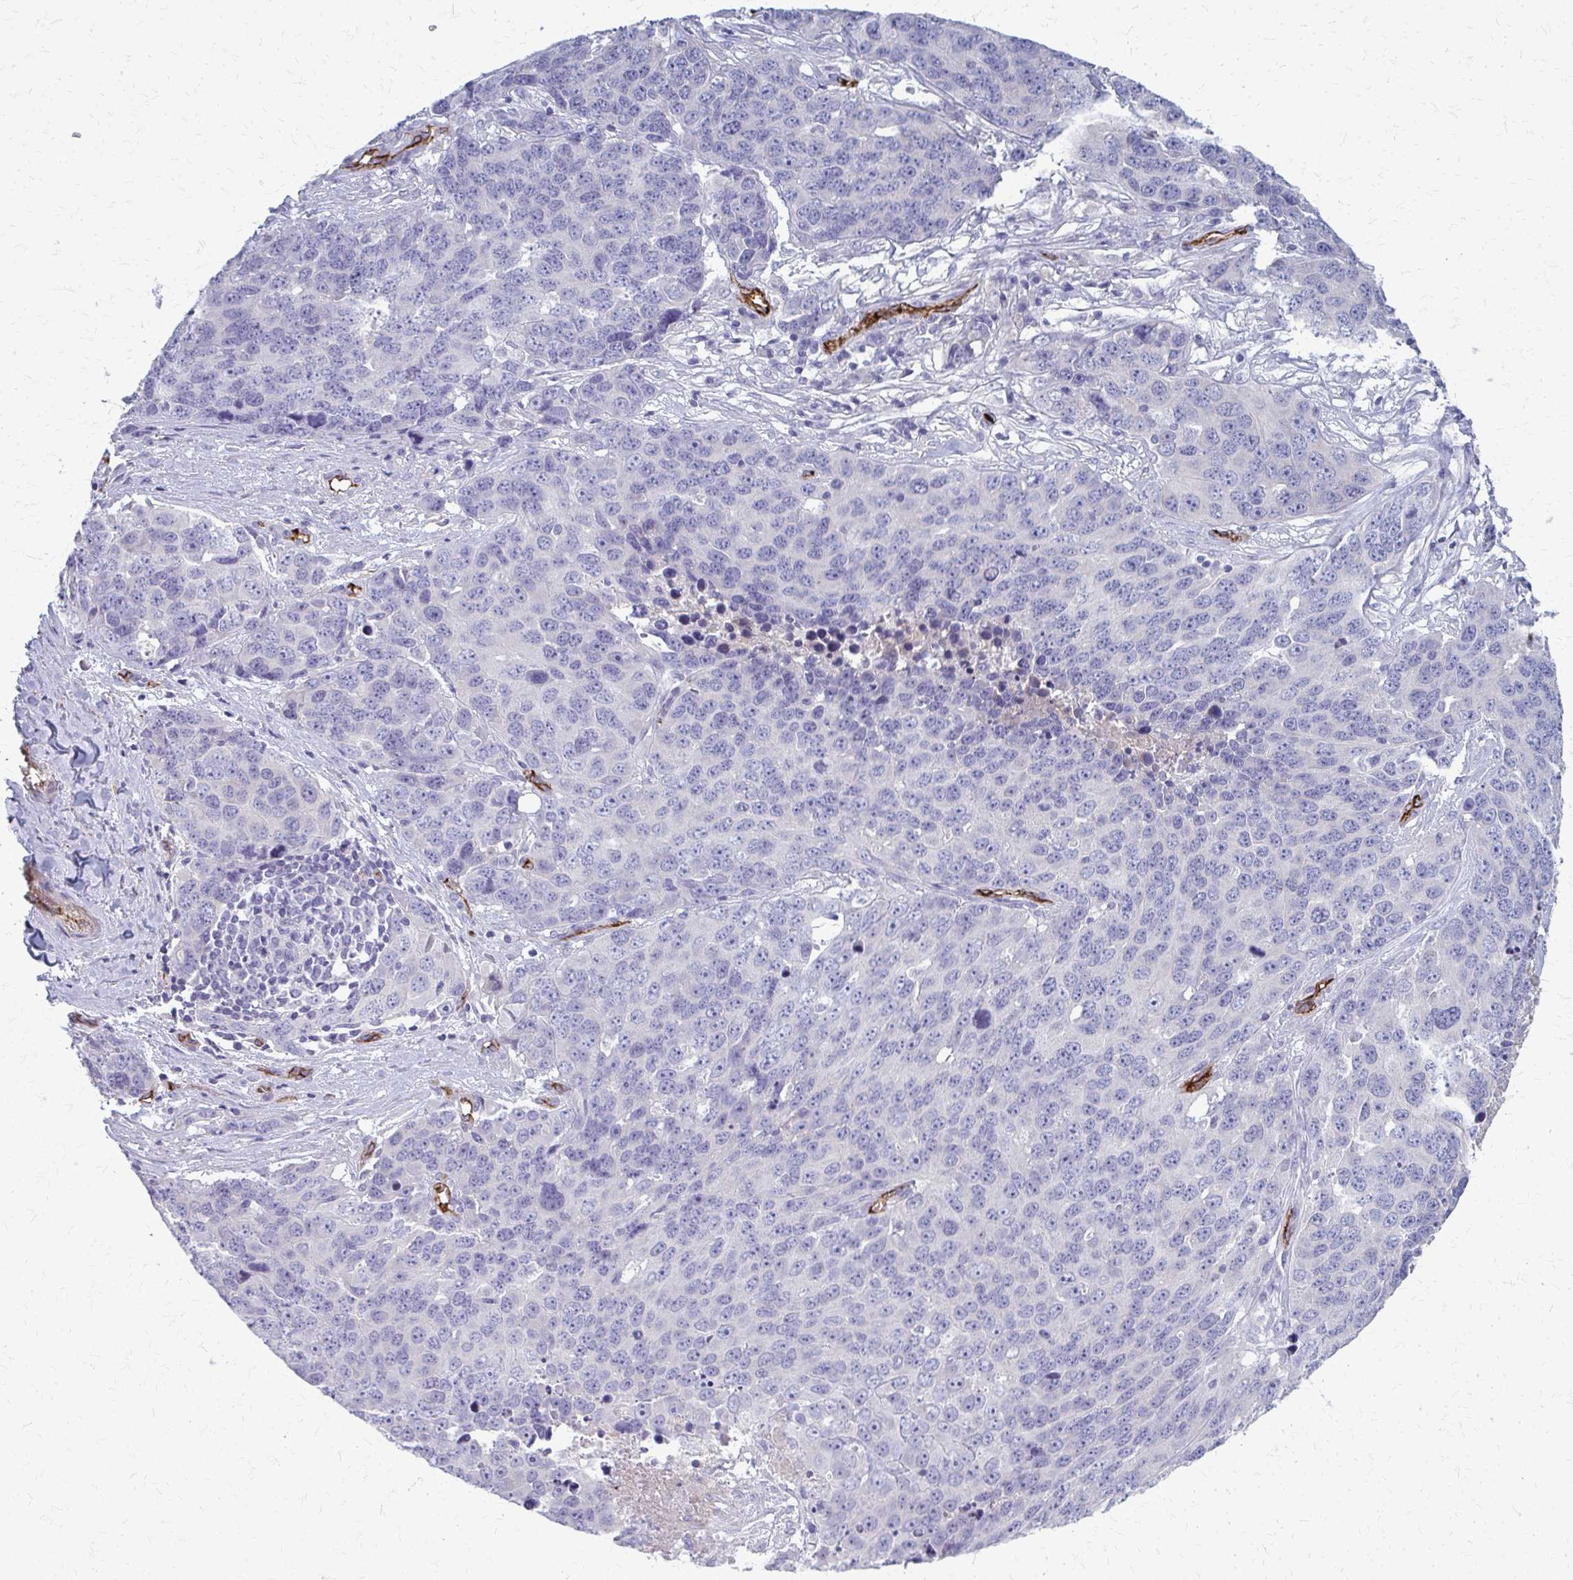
{"staining": {"intensity": "negative", "quantity": "none", "location": "none"}, "tissue": "ovarian cancer", "cell_type": "Tumor cells", "image_type": "cancer", "snomed": [{"axis": "morphology", "description": "Cystadenocarcinoma, serous, NOS"}, {"axis": "topography", "description": "Ovary"}], "caption": "DAB (3,3'-diaminobenzidine) immunohistochemical staining of ovarian serous cystadenocarcinoma reveals no significant staining in tumor cells.", "gene": "ADIPOQ", "patient": {"sex": "female", "age": 76}}